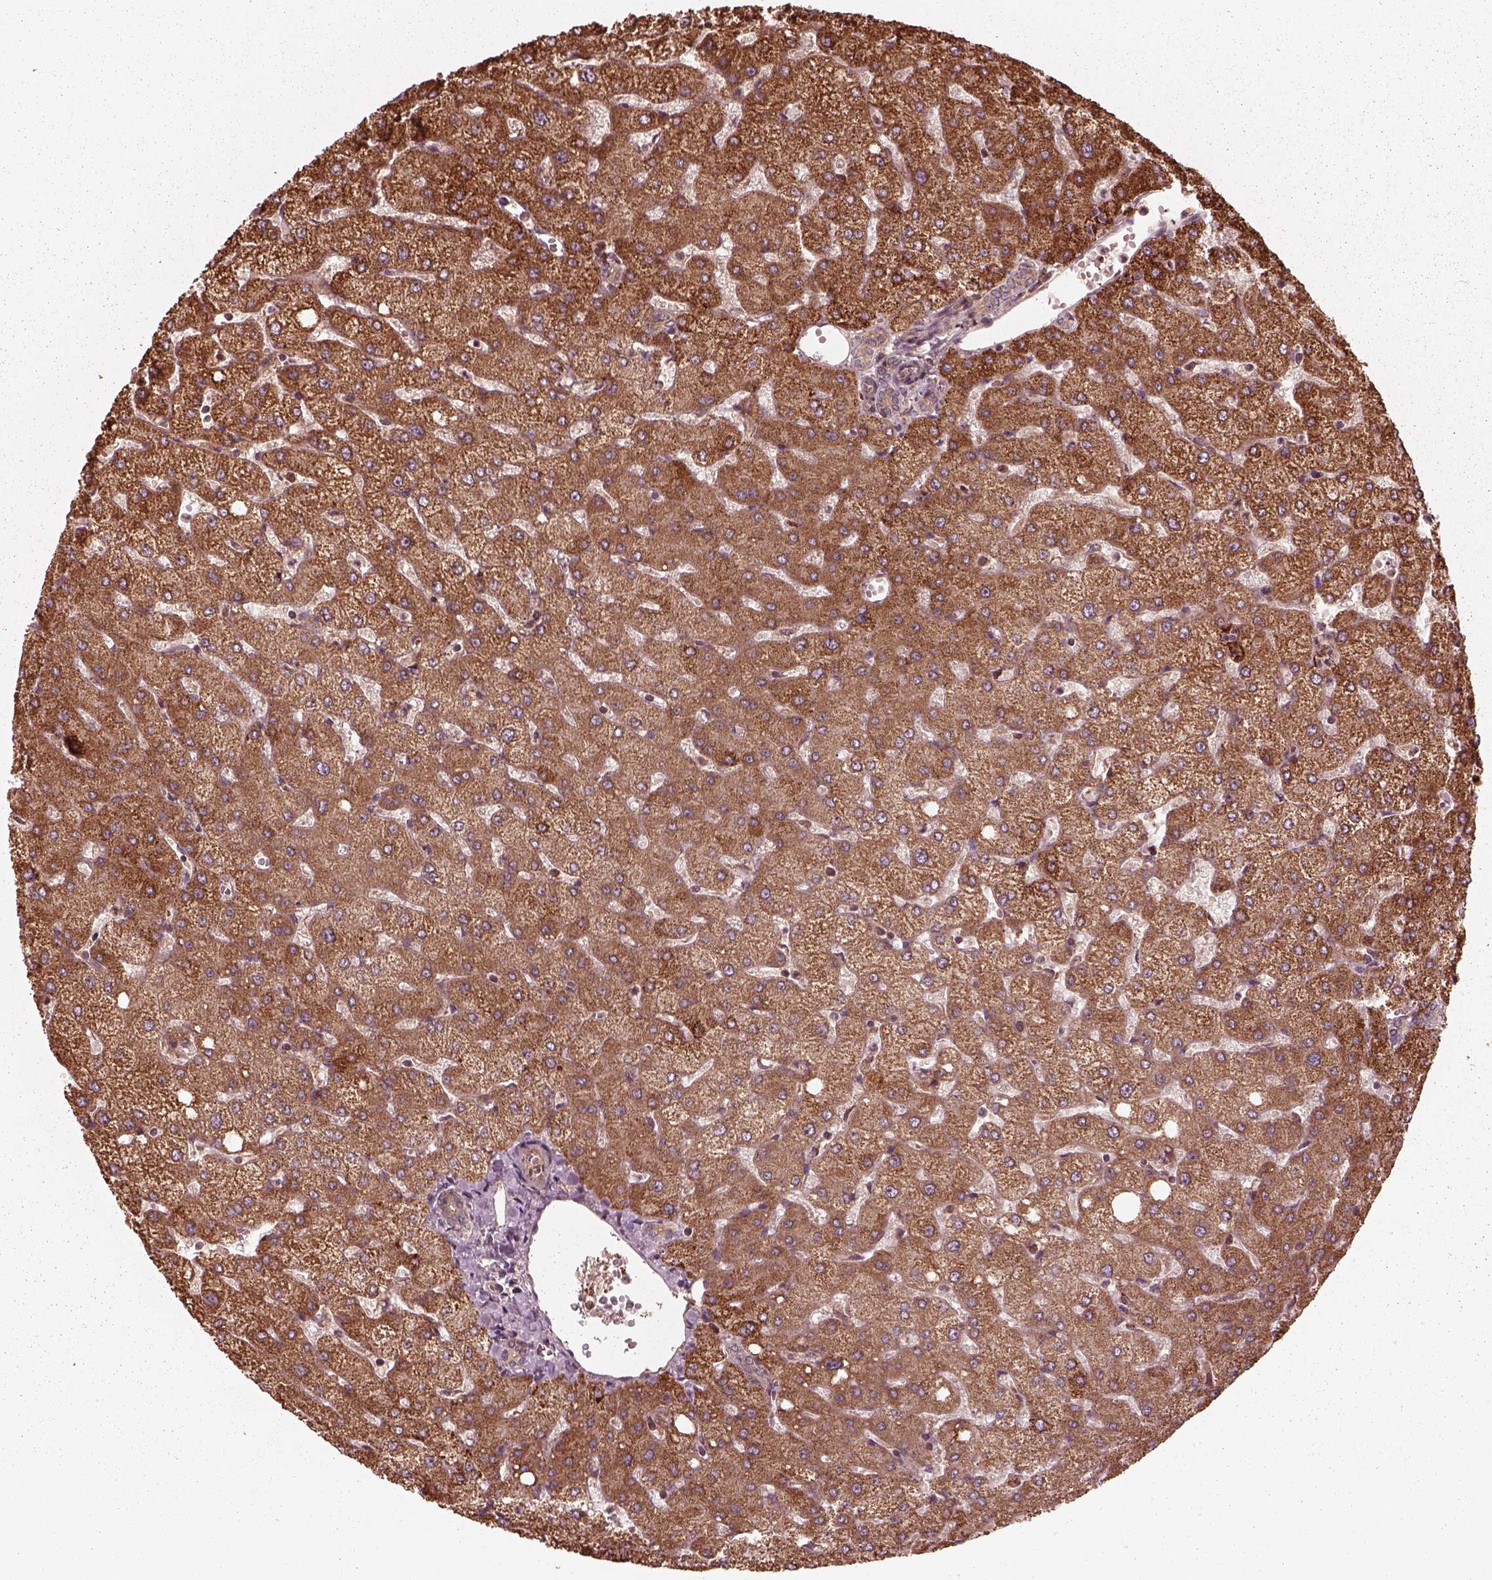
{"staining": {"intensity": "weak", "quantity": "25%-75%", "location": "cytoplasmic/membranous"}, "tissue": "liver", "cell_type": "Cholangiocytes", "image_type": "normal", "snomed": [{"axis": "morphology", "description": "Normal tissue, NOS"}, {"axis": "topography", "description": "Liver"}], "caption": "Liver stained for a protein displays weak cytoplasmic/membranous positivity in cholangiocytes. (DAB IHC, brown staining for protein, blue staining for nuclei).", "gene": "PIK3R2", "patient": {"sex": "female", "age": 54}}